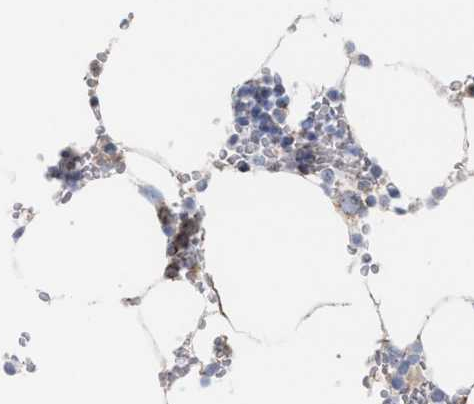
{"staining": {"intensity": "negative", "quantity": "none", "location": "none"}, "tissue": "bone marrow", "cell_type": "Hematopoietic cells", "image_type": "normal", "snomed": [{"axis": "morphology", "description": "Normal tissue, NOS"}, {"axis": "topography", "description": "Bone marrow"}], "caption": "This is an IHC histopathology image of normal bone marrow. There is no positivity in hematopoietic cells.", "gene": "ECI2", "patient": {"sex": "male", "age": 70}}